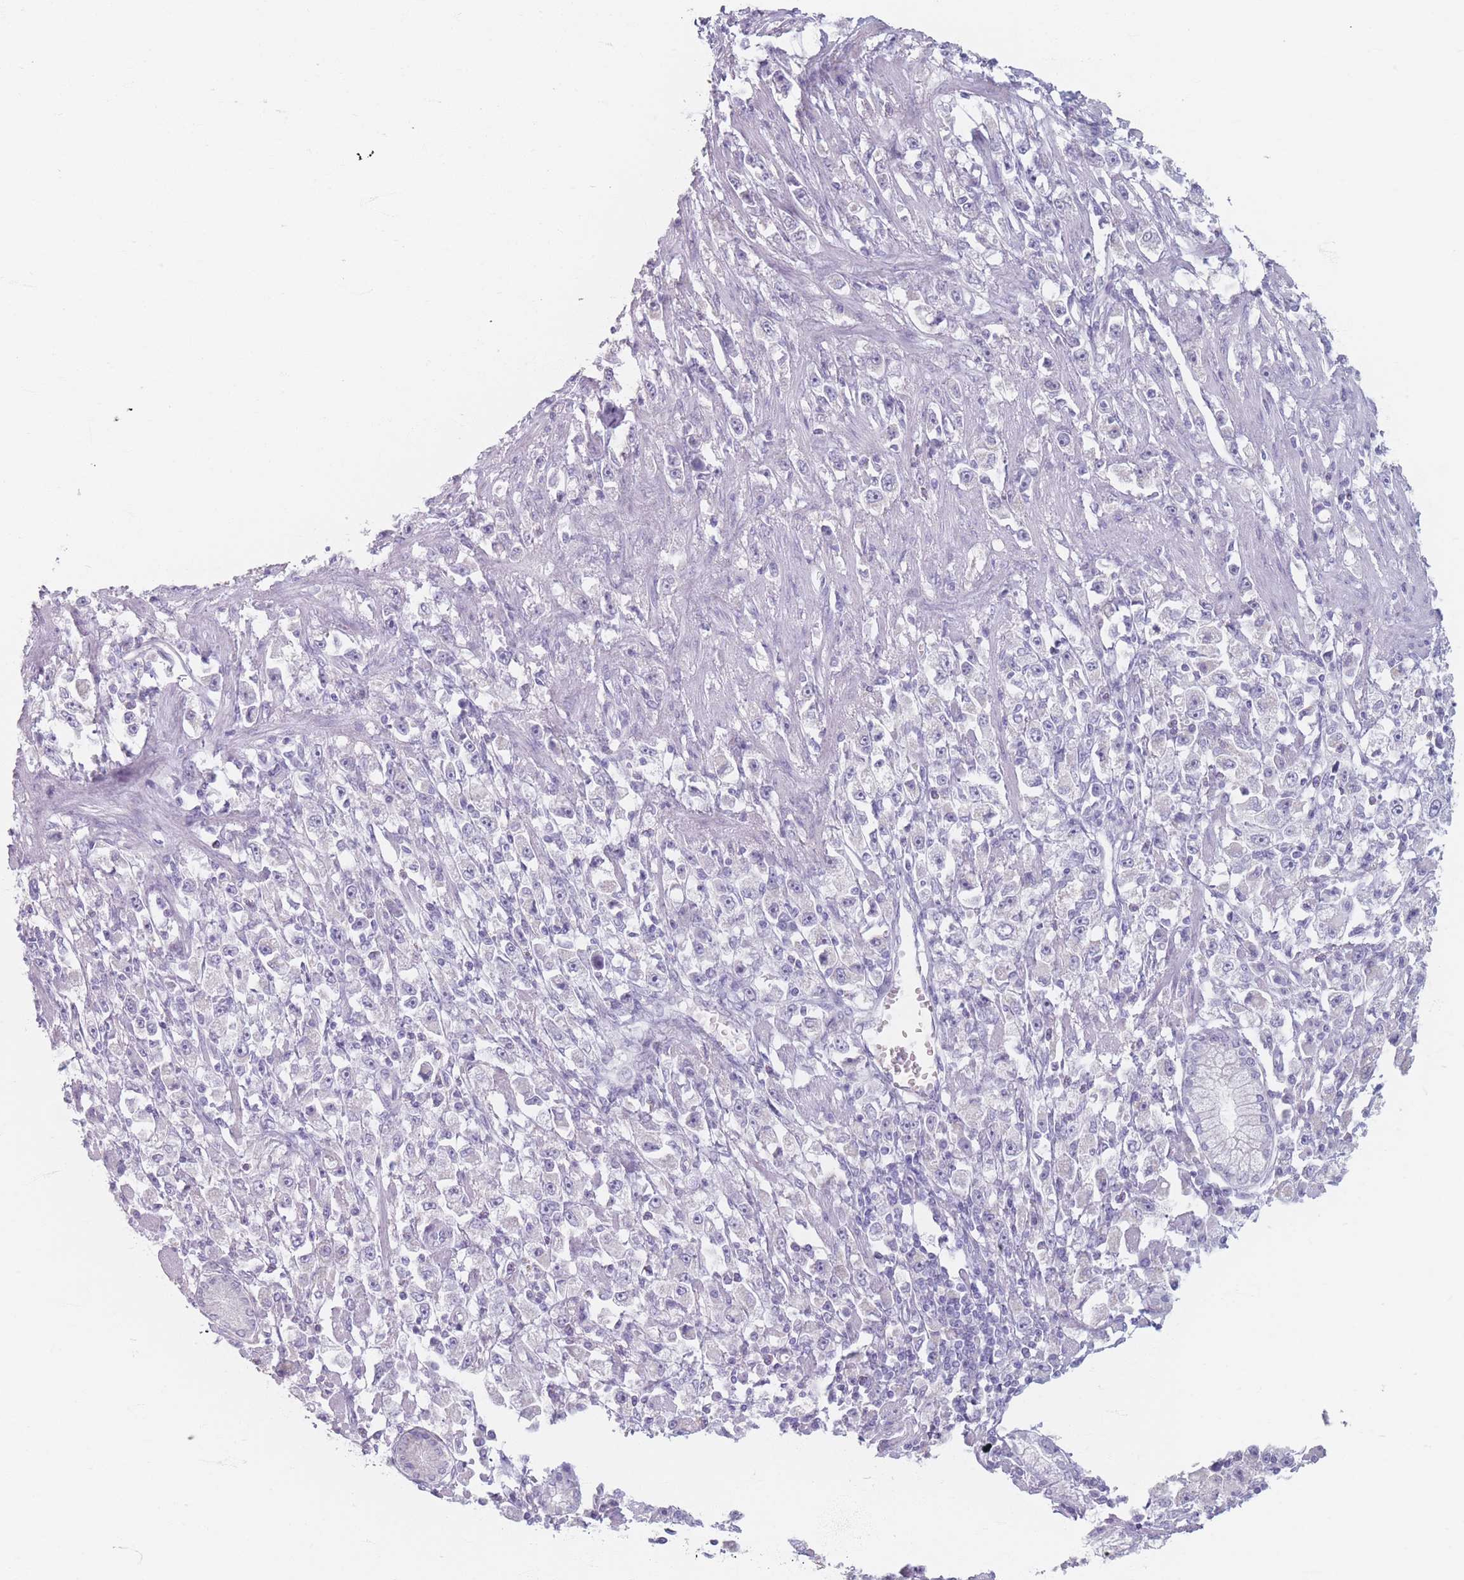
{"staining": {"intensity": "negative", "quantity": "none", "location": "none"}, "tissue": "stomach cancer", "cell_type": "Tumor cells", "image_type": "cancer", "snomed": [{"axis": "morphology", "description": "Adenocarcinoma, NOS"}, {"axis": "topography", "description": "Stomach"}], "caption": "Micrograph shows no protein positivity in tumor cells of stomach cancer (adenocarcinoma) tissue.", "gene": "PIGM", "patient": {"sex": "female", "age": 59}}